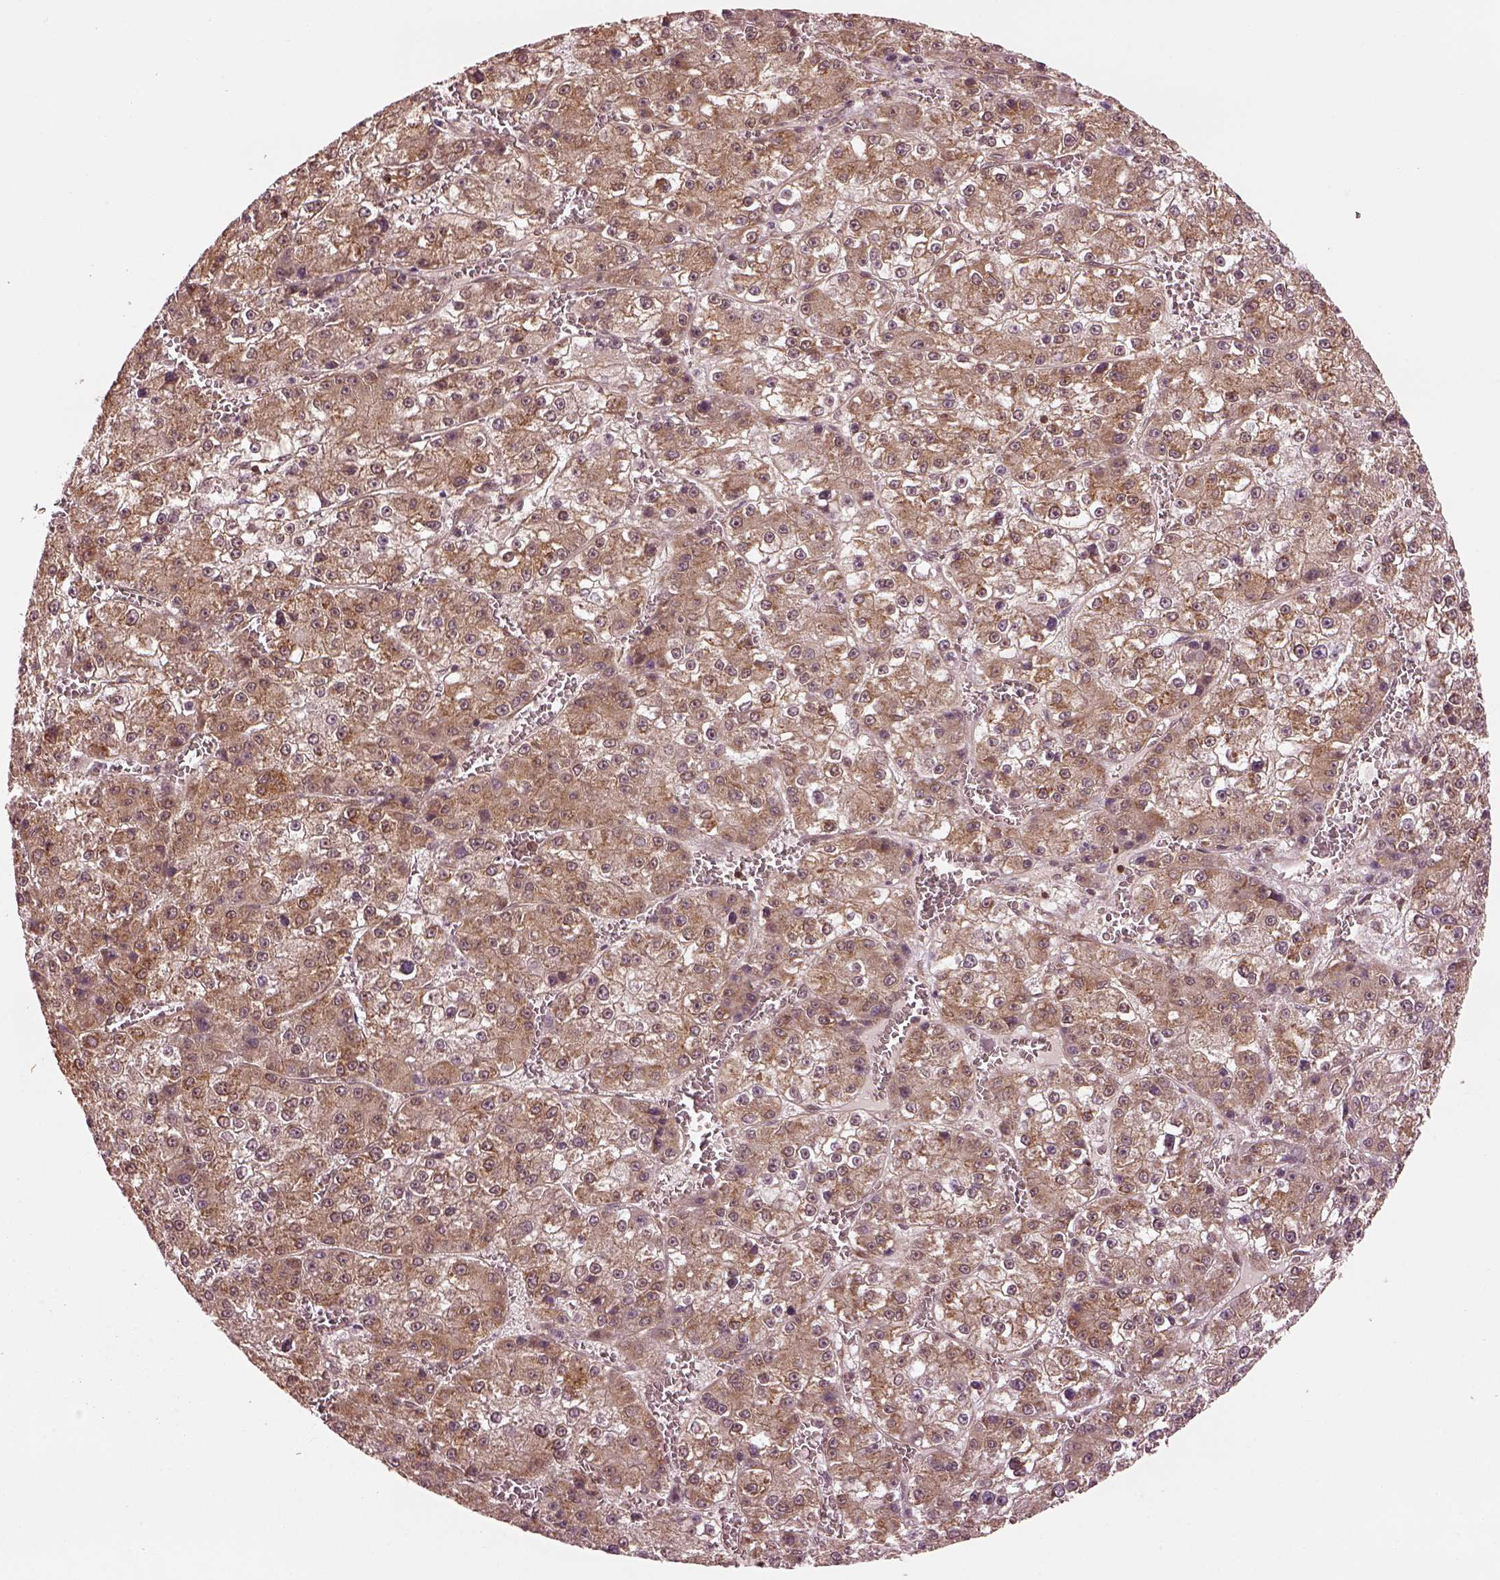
{"staining": {"intensity": "moderate", "quantity": "25%-75%", "location": "cytoplasmic/membranous"}, "tissue": "liver cancer", "cell_type": "Tumor cells", "image_type": "cancer", "snomed": [{"axis": "morphology", "description": "Carcinoma, Hepatocellular, NOS"}, {"axis": "topography", "description": "Liver"}], "caption": "This photomicrograph displays immunohistochemistry (IHC) staining of liver hepatocellular carcinoma, with medium moderate cytoplasmic/membranous staining in approximately 25%-75% of tumor cells.", "gene": "LSM14A", "patient": {"sex": "female", "age": 73}}